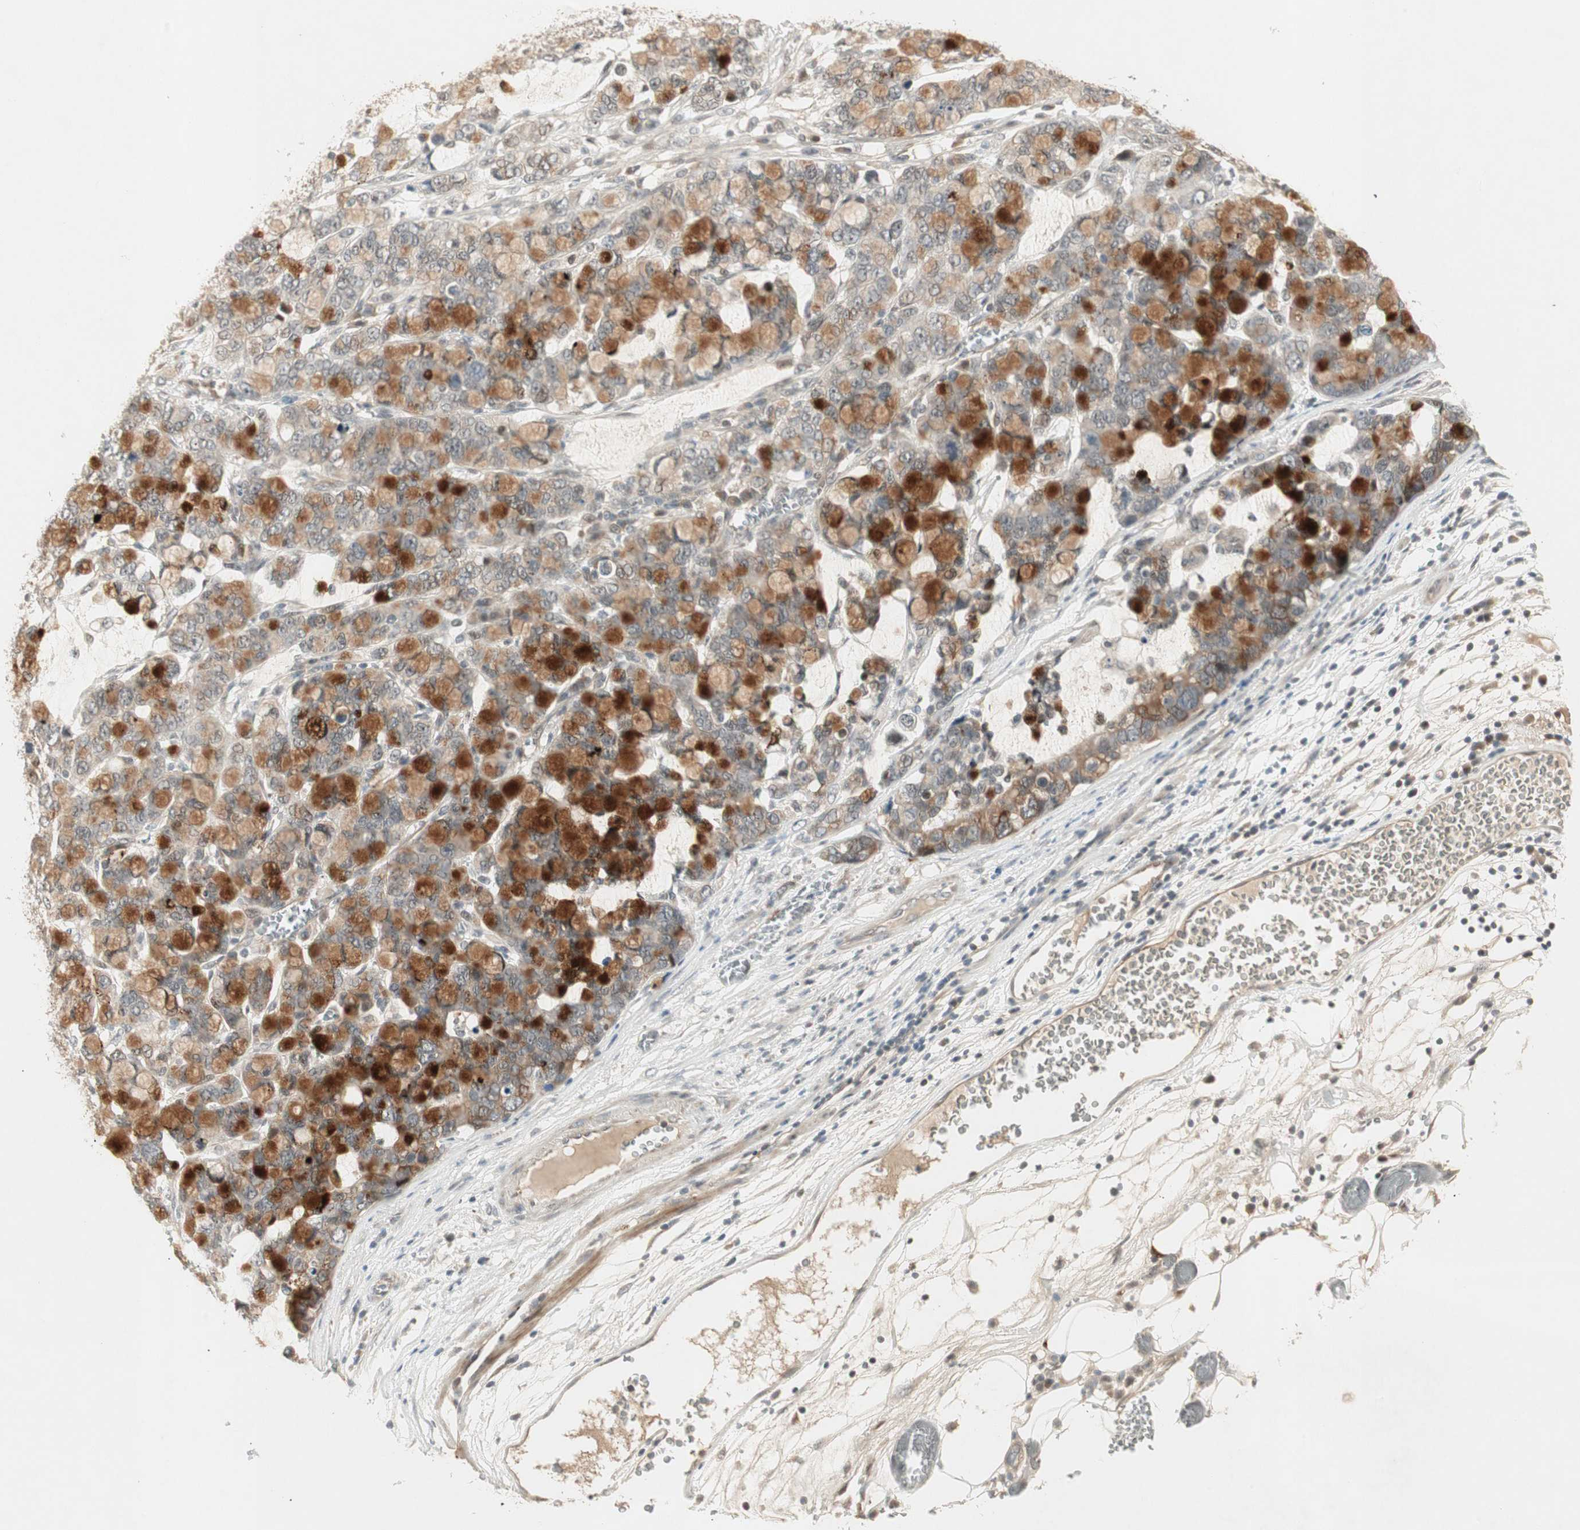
{"staining": {"intensity": "moderate", "quantity": "25%-75%", "location": "cytoplasmic/membranous"}, "tissue": "stomach cancer", "cell_type": "Tumor cells", "image_type": "cancer", "snomed": [{"axis": "morphology", "description": "Adenocarcinoma, NOS"}, {"axis": "topography", "description": "Stomach, lower"}], "caption": "There is medium levels of moderate cytoplasmic/membranous staining in tumor cells of stomach cancer (adenocarcinoma), as demonstrated by immunohistochemical staining (brown color).", "gene": "ACSL5", "patient": {"sex": "male", "age": 84}}